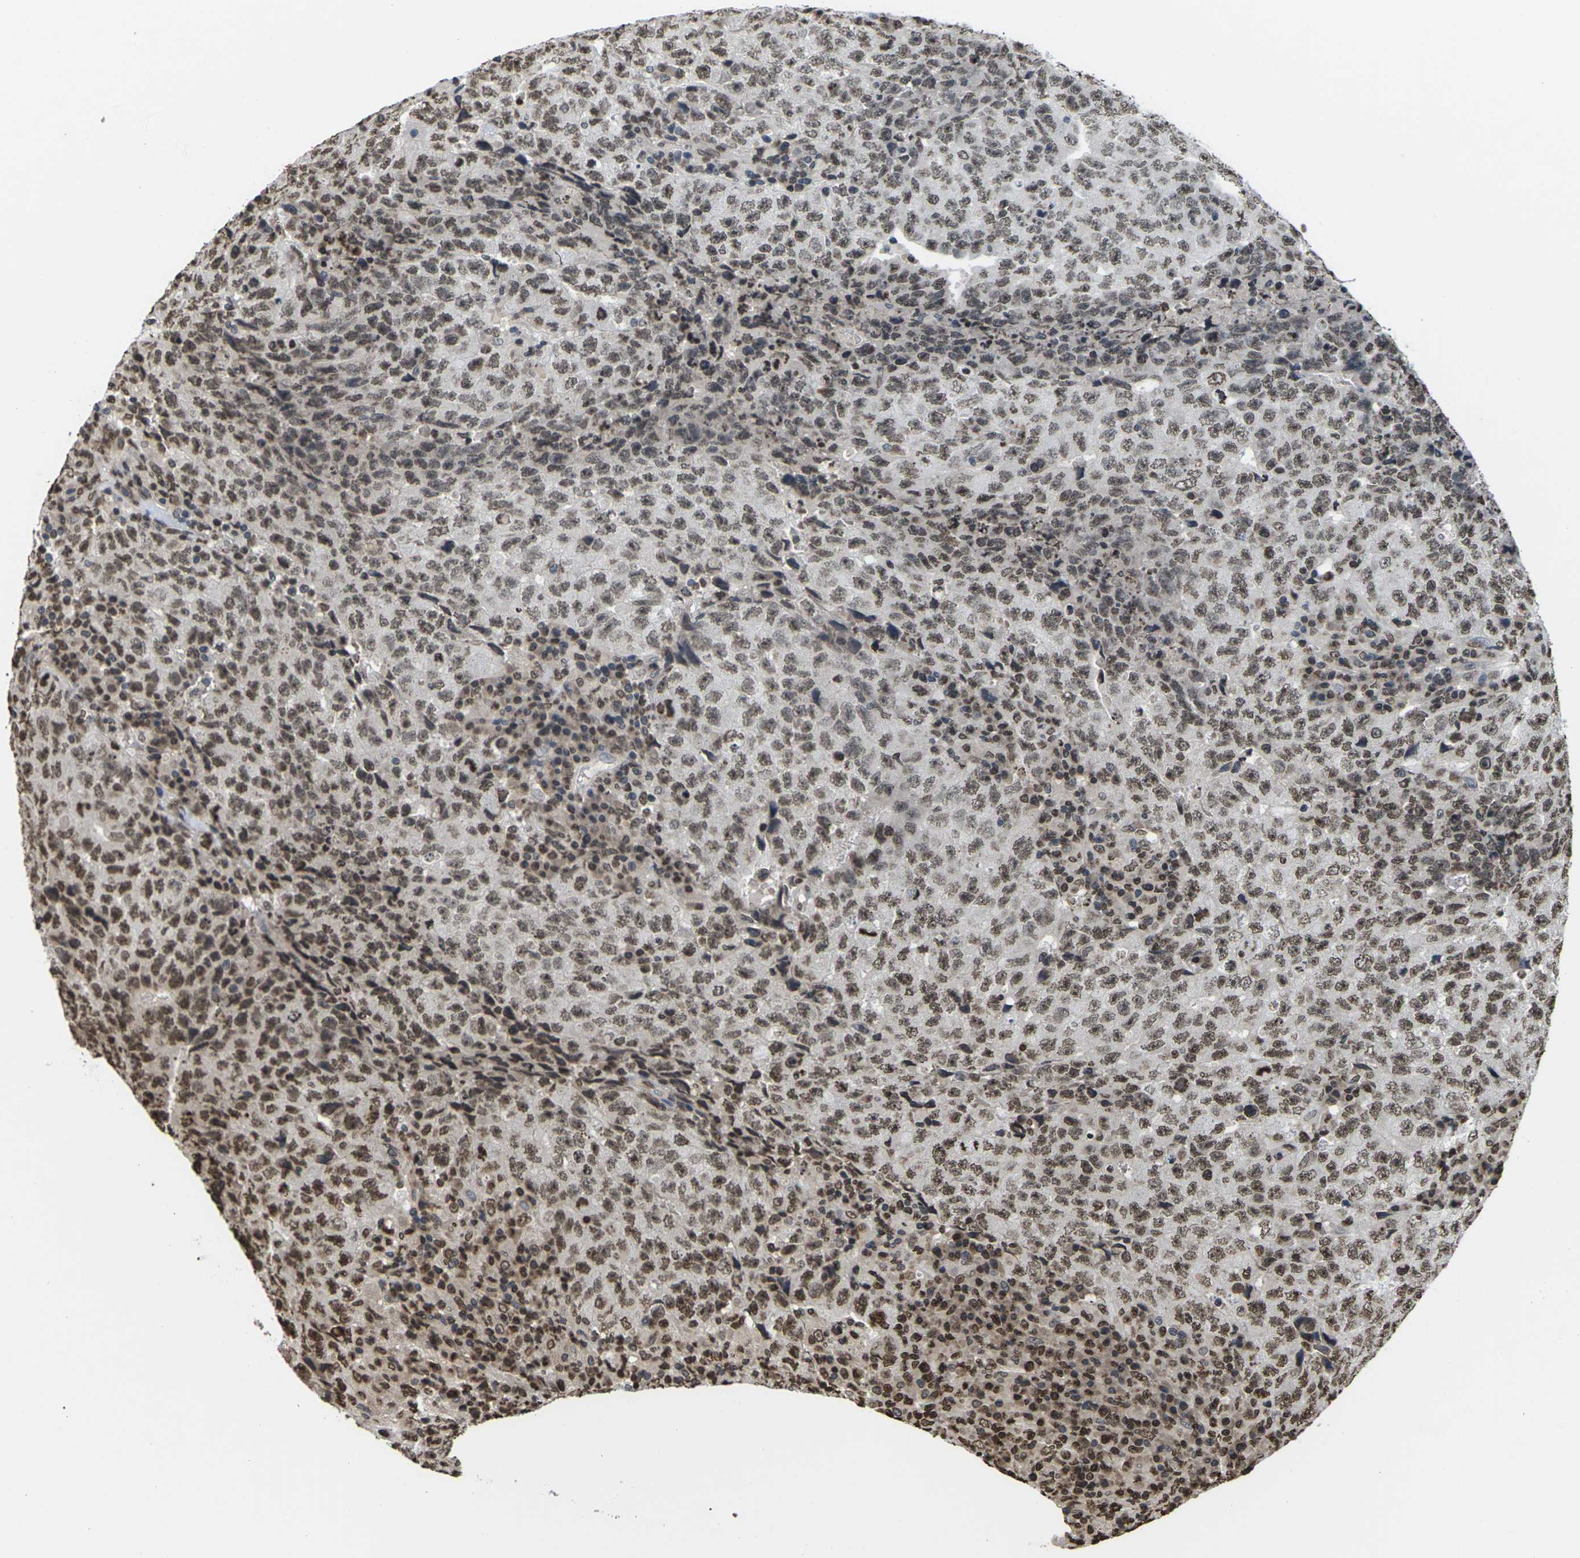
{"staining": {"intensity": "moderate", "quantity": ">75%", "location": "nuclear"}, "tissue": "testis cancer", "cell_type": "Tumor cells", "image_type": "cancer", "snomed": [{"axis": "morphology", "description": "Necrosis, NOS"}, {"axis": "morphology", "description": "Carcinoma, Embryonal, NOS"}, {"axis": "topography", "description": "Testis"}], "caption": "Immunohistochemistry (IHC) histopathology image of testis embryonal carcinoma stained for a protein (brown), which displays medium levels of moderate nuclear expression in about >75% of tumor cells.", "gene": "EMSY", "patient": {"sex": "male", "age": 19}}